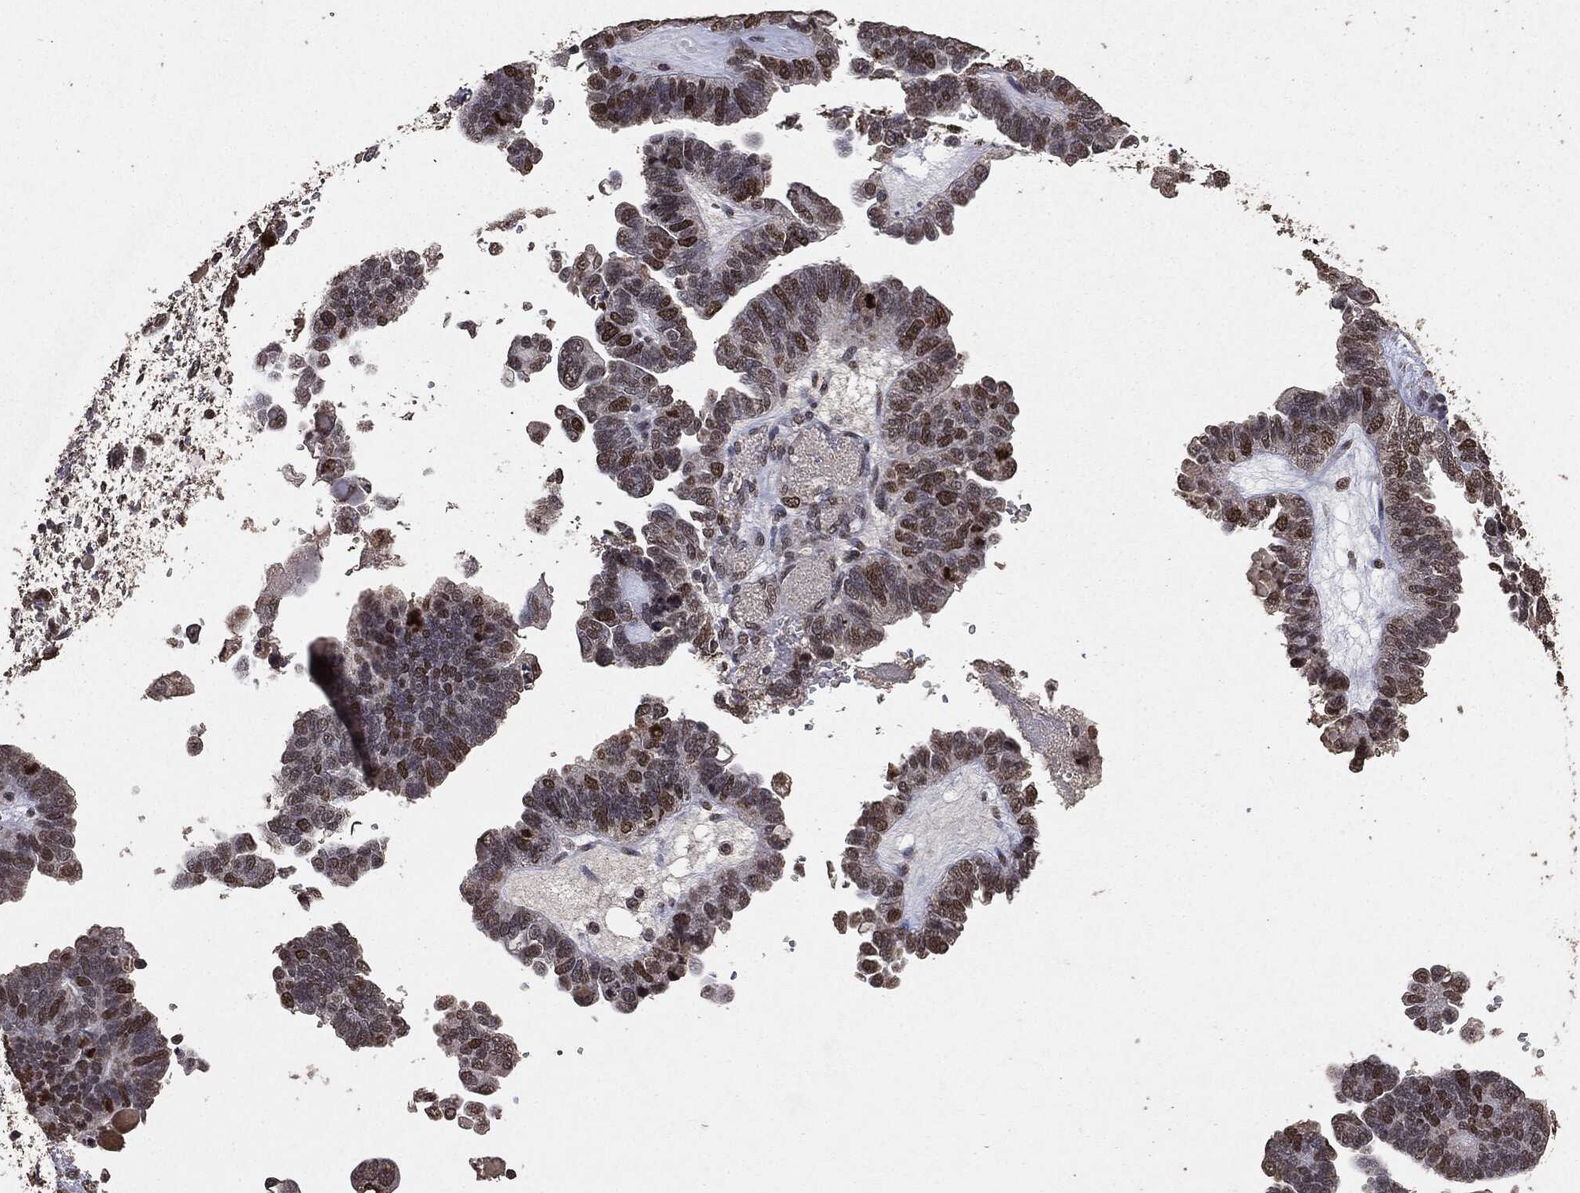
{"staining": {"intensity": "strong", "quantity": "<25%", "location": "nuclear"}, "tissue": "ovarian cancer", "cell_type": "Tumor cells", "image_type": "cancer", "snomed": [{"axis": "morphology", "description": "Cystadenocarcinoma, serous, NOS"}, {"axis": "topography", "description": "Ovary"}], "caption": "Ovarian cancer stained with a protein marker displays strong staining in tumor cells.", "gene": "RAD18", "patient": {"sex": "female", "age": 51}}